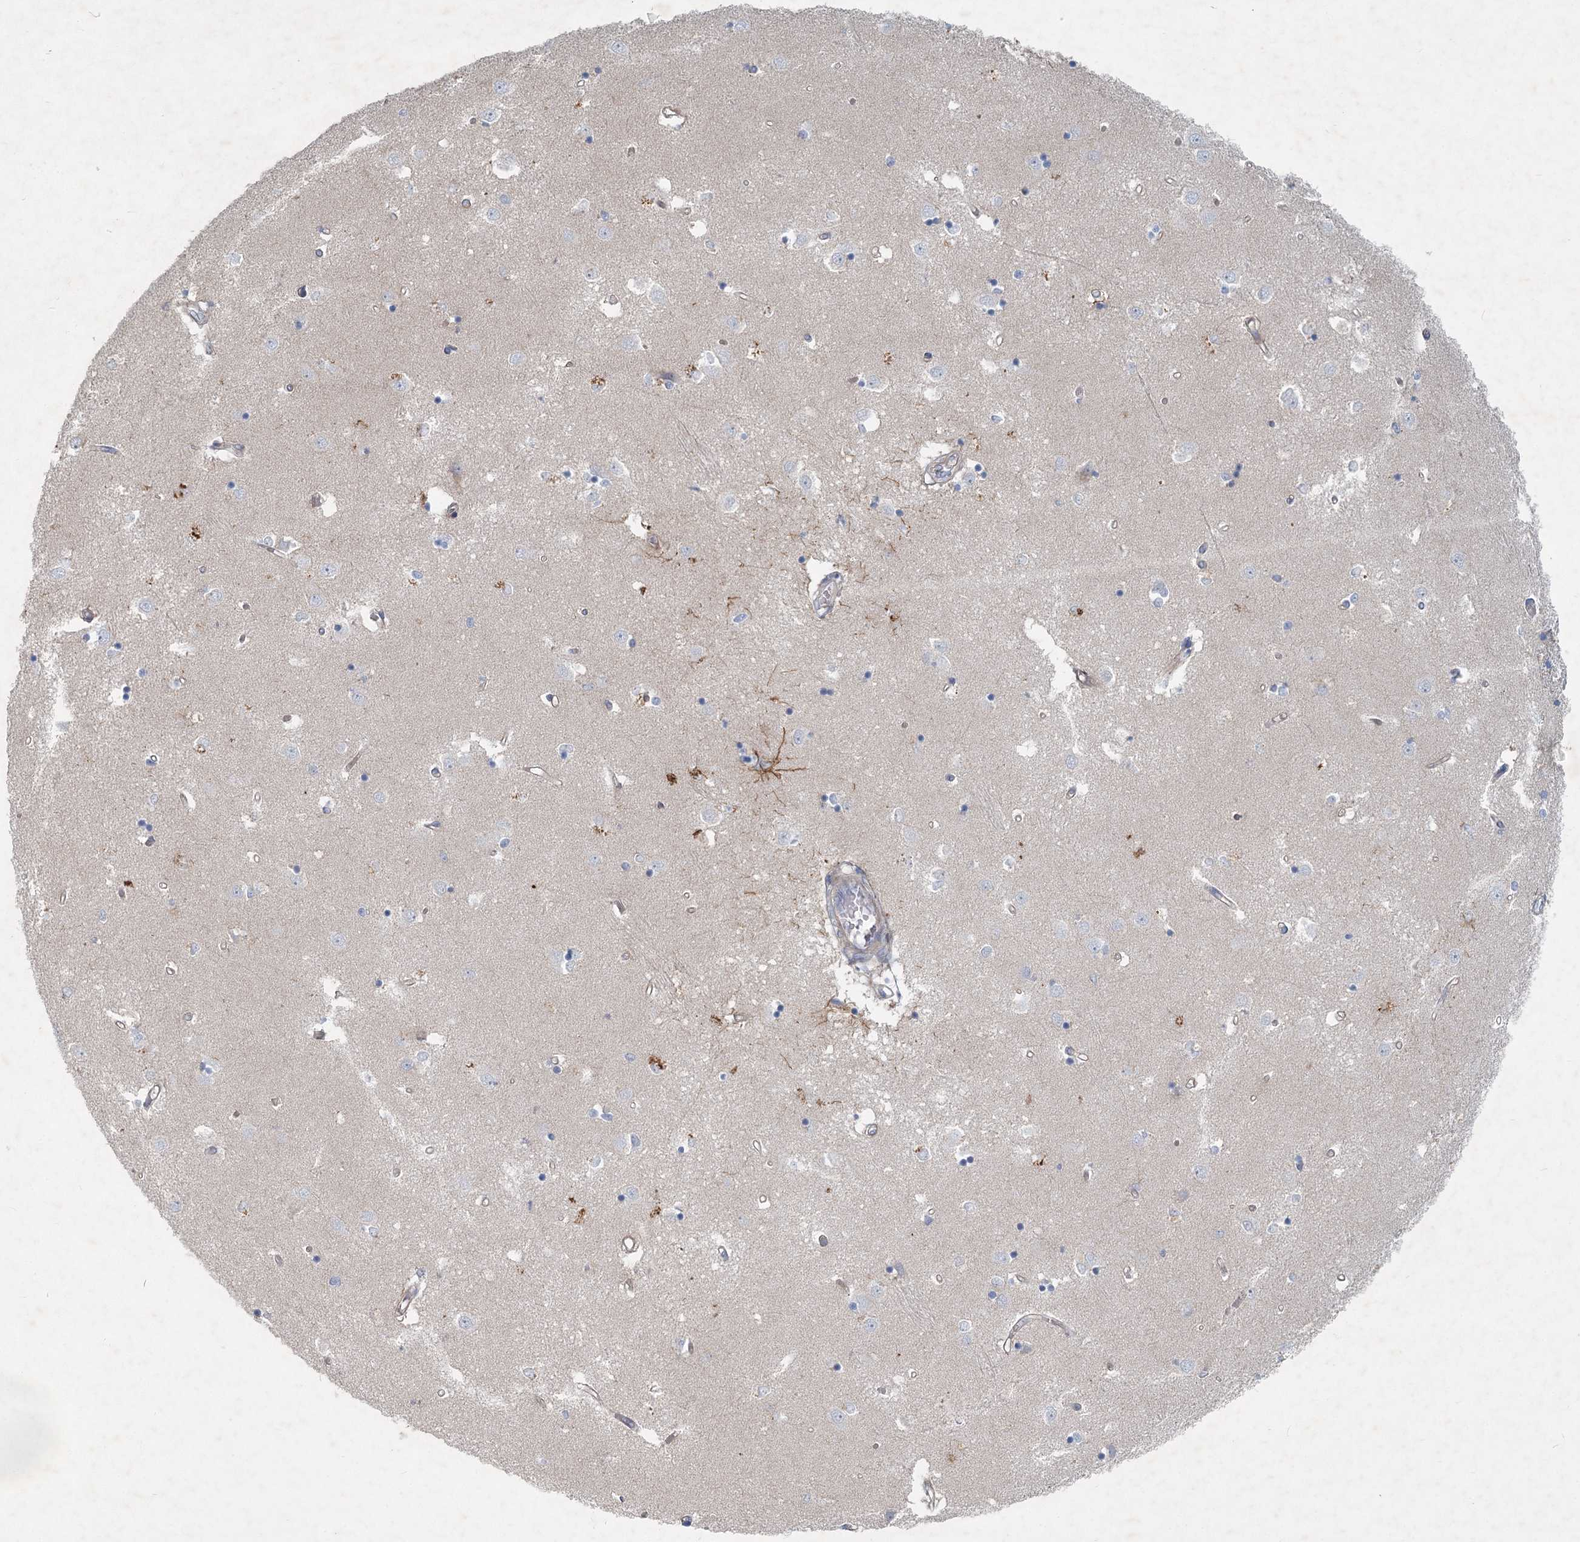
{"staining": {"intensity": "negative", "quantity": "none", "location": "none"}, "tissue": "caudate", "cell_type": "Glial cells", "image_type": "normal", "snomed": [{"axis": "morphology", "description": "Normal tissue, NOS"}, {"axis": "topography", "description": "Lateral ventricle wall"}], "caption": "Immunohistochemistry (IHC) histopathology image of normal caudate: human caudate stained with DAB (3,3'-diaminobenzidine) shows no significant protein positivity in glial cells.", "gene": "DNMBP", "patient": {"sex": "male", "age": 45}}